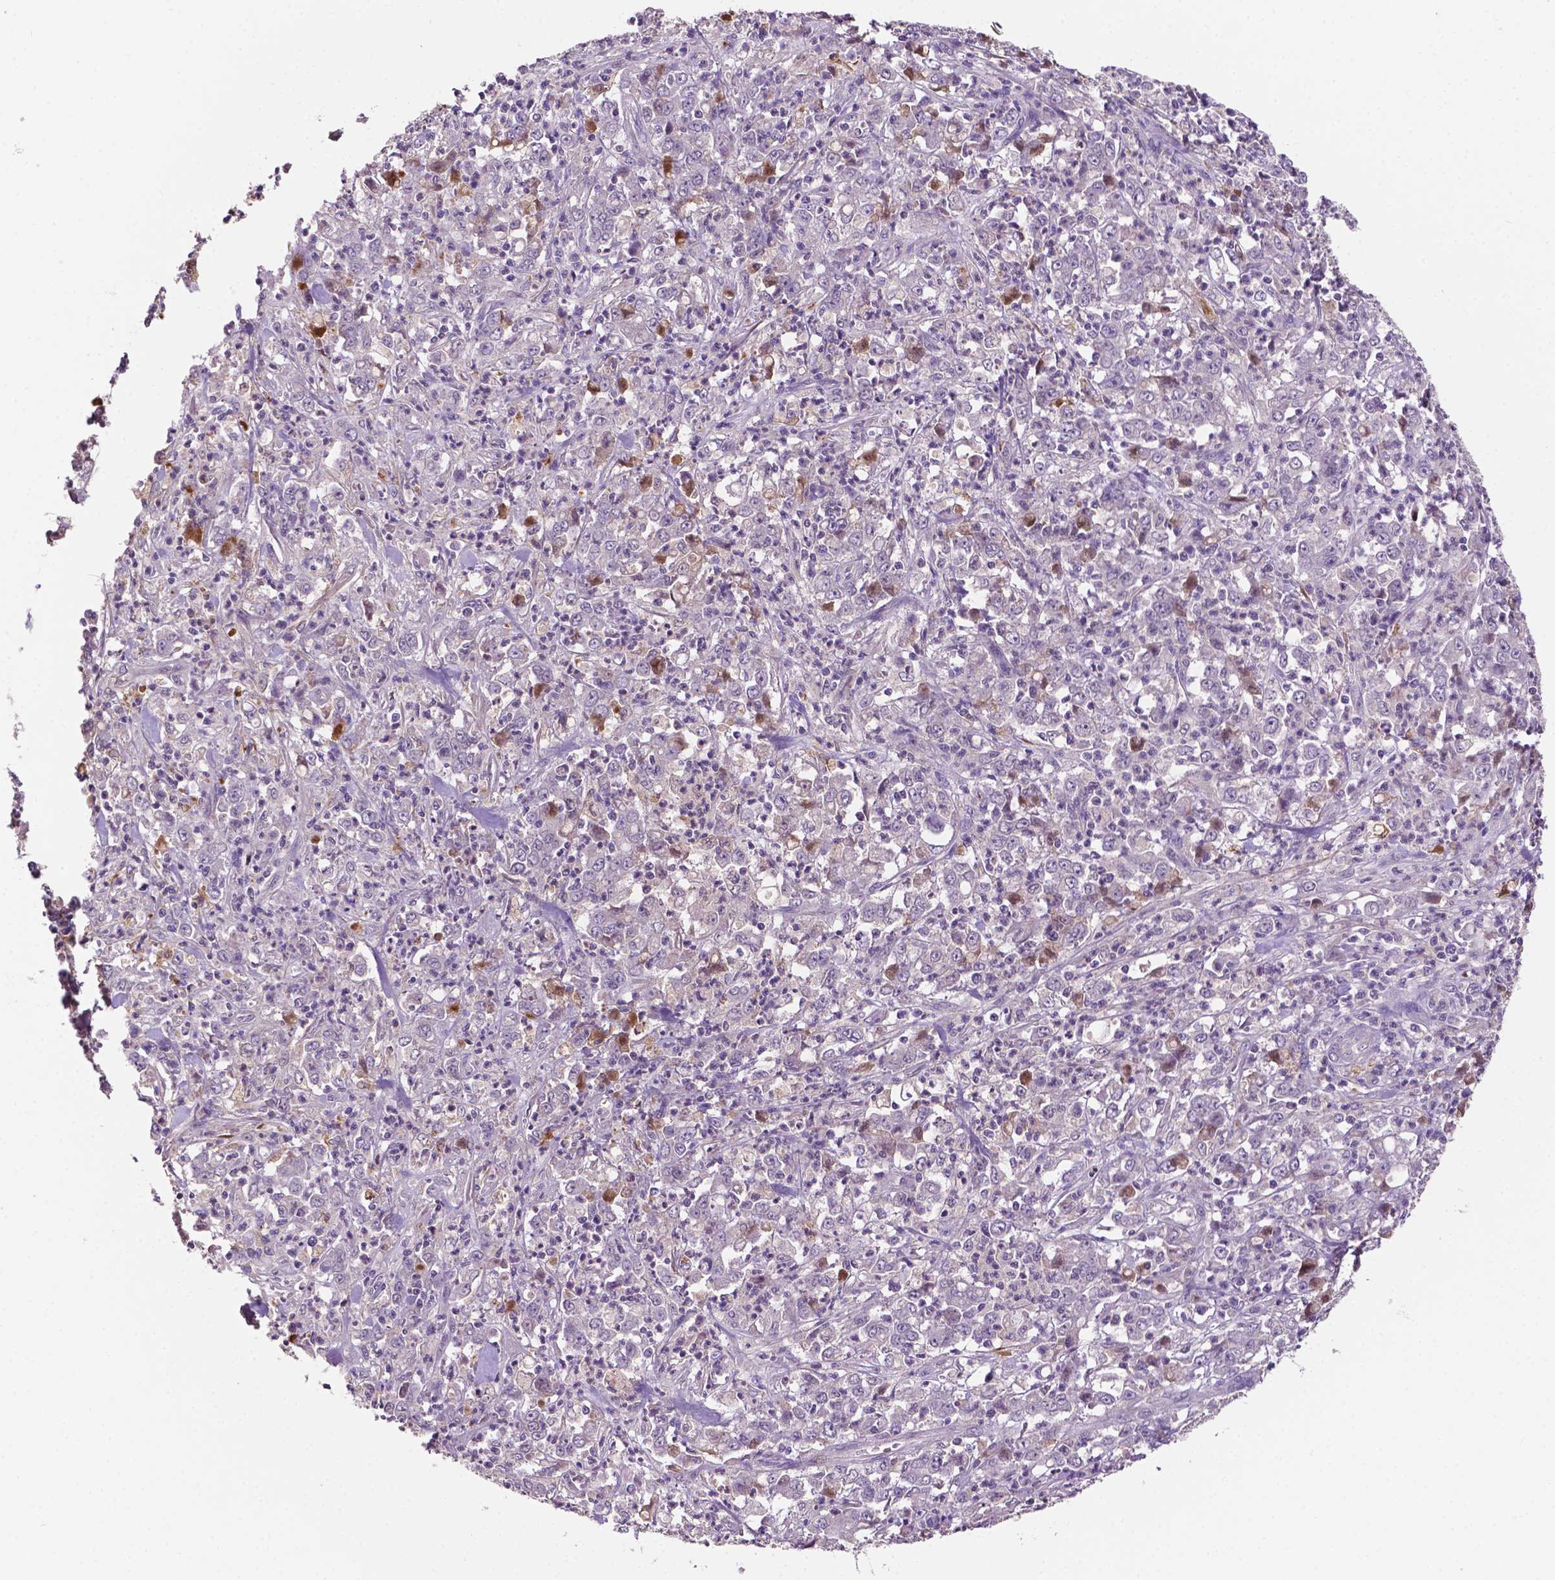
{"staining": {"intensity": "negative", "quantity": "none", "location": "none"}, "tissue": "stomach cancer", "cell_type": "Tumor cells", "image_type": "cancer", "snomed": [{"axis": "morphology", "description": "Adenocarcinoma, NOS"}, {"axis": "topography", "description": "Stomach, lower"}], "caption": "Adenocarcinoma (stomach) was stained to show a protein in brown. There is no significant expression in tumor cells.", "gene": "FBLN1", "patient": {"sex": "female", "age": 71}}